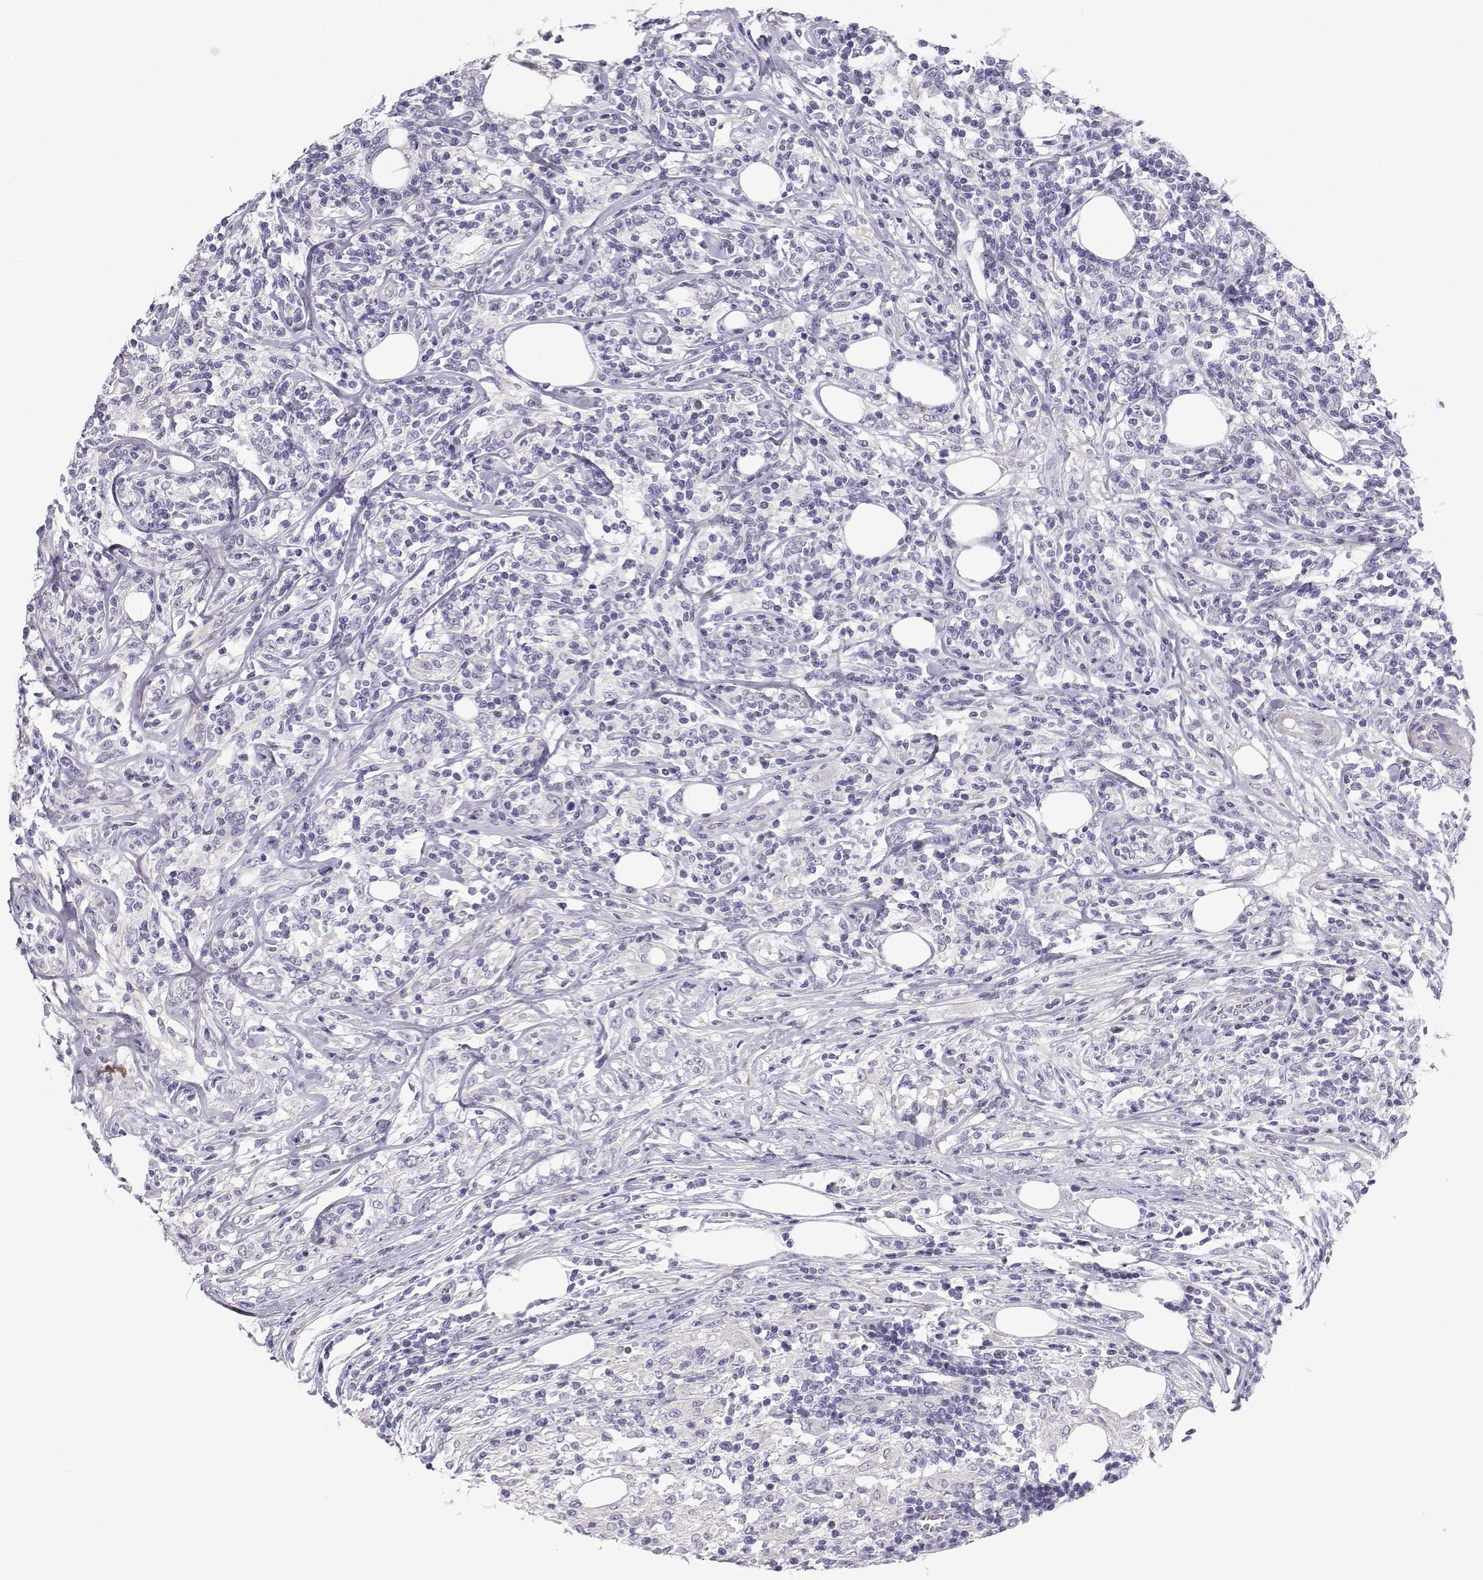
{"staining": {"intensity": "negative", "quantity": "none", "location": "none"}, "tissue": "lymphoma", "cell_type": "Tumor cells", "image_type": "cancer", "snomed": [{"axis": "morphology", "description": "Malignant lymphoma, non-Hodgkin's type, High grade"}, {"axis": "topography", "description": "Lymph node"}], "caption": "This photomicrograph is of lymphoma stained with immunohistochemistry to label a protein in brown with the nuclei are counter-stained blue. There is no expression in tumor cells.", "gene": "SPACA7", "patient": {"sex": "female", "age": 84}}